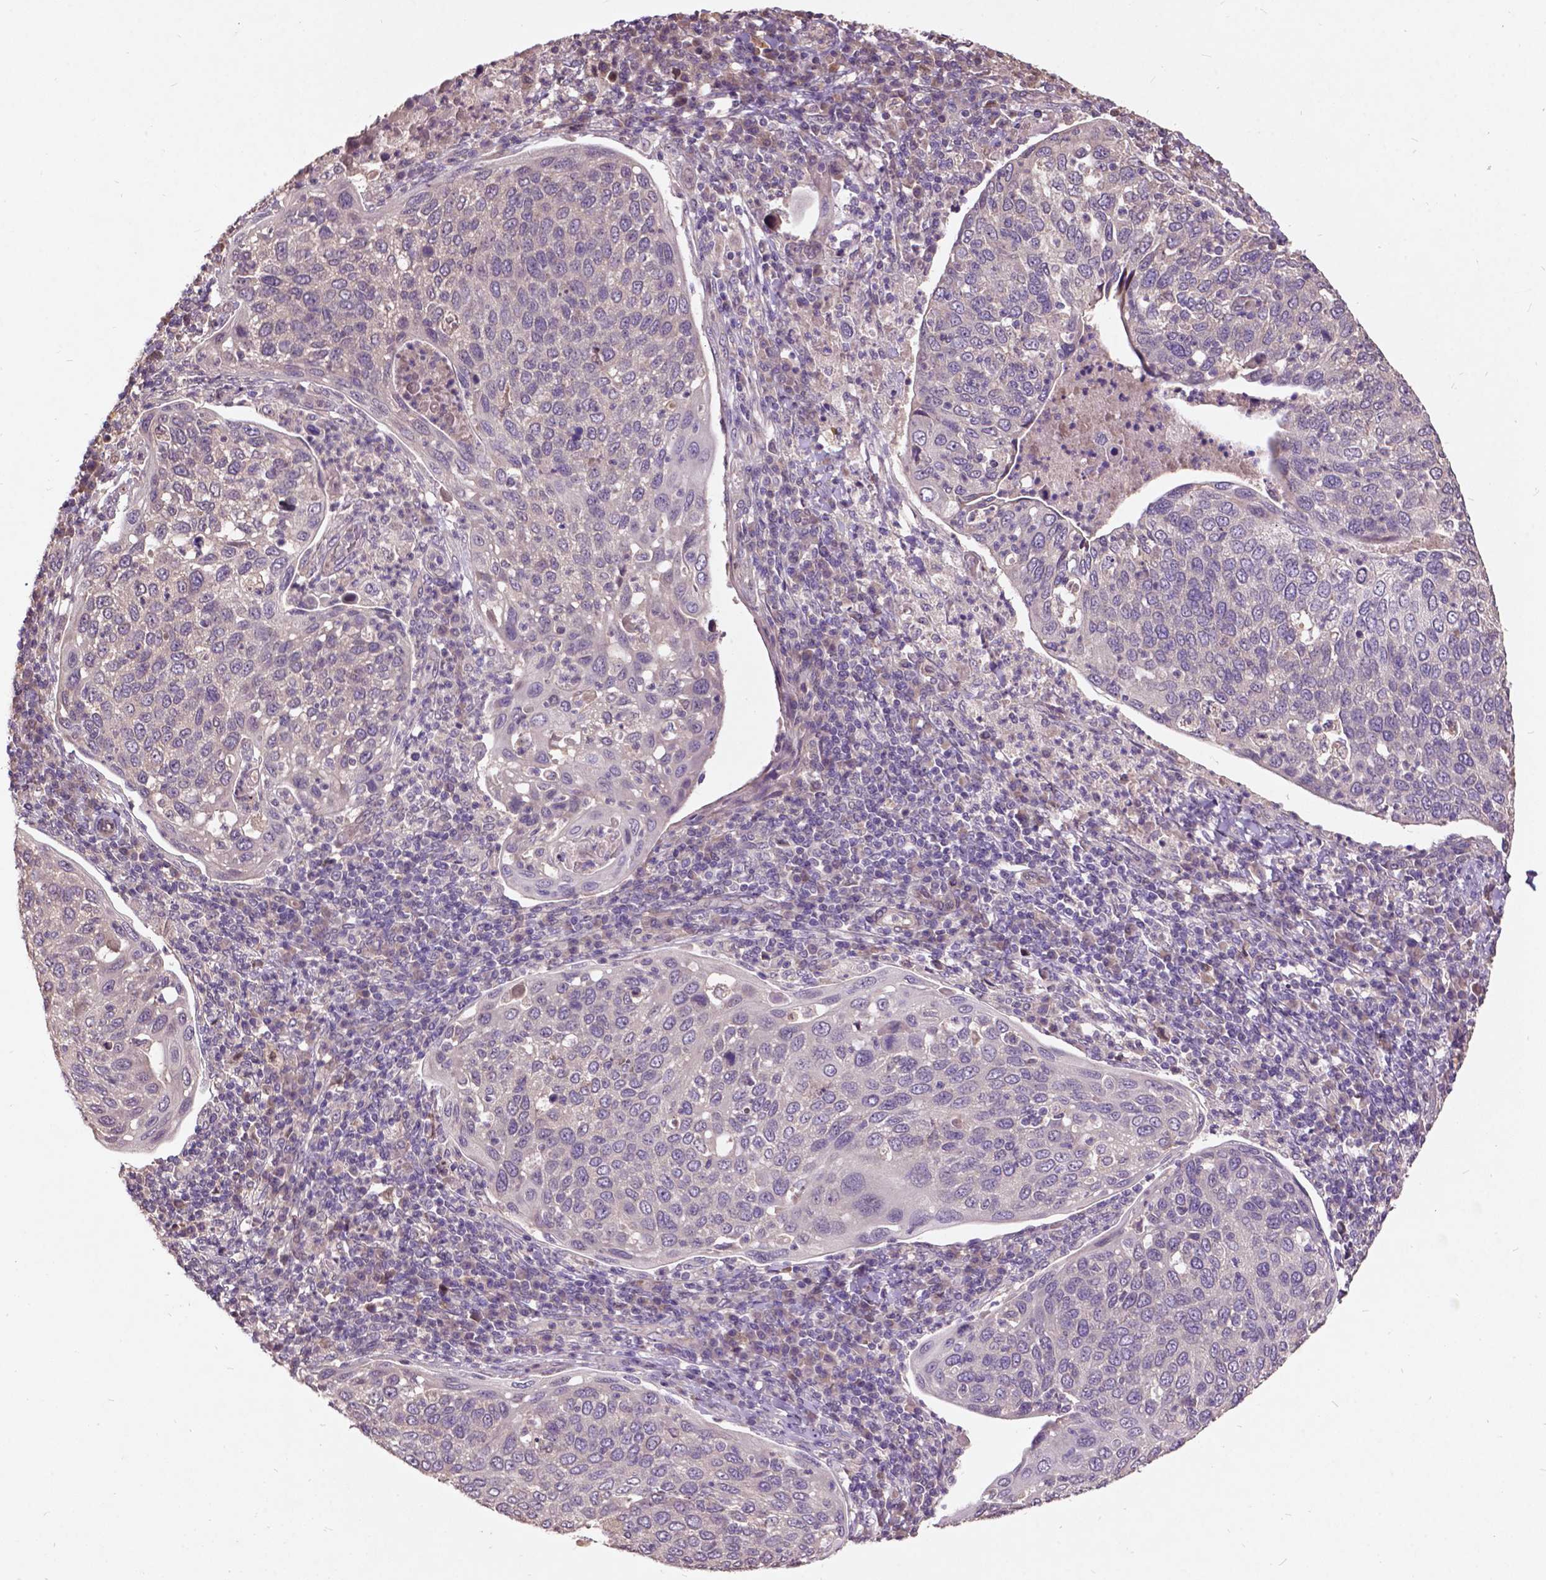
{"staining": {"intensity": "negative", "quantity": "none", "location": "none"}, "tissue": "cervical cancer", "cell_type": "Tumor cells", "image_type": "cancer", "snomed": [{"axis": "morphology", "description": "Squamous cell carcinoma, NOS"}, {"axis": "topography", "description": "Cervix"}], "caption": "Photomicrograph shows no significant protein staining in tumor cells of cervical squamous cell carcinoma.", "gene": "AP1S3", "patient": {"sex": "female", "age": 54}}